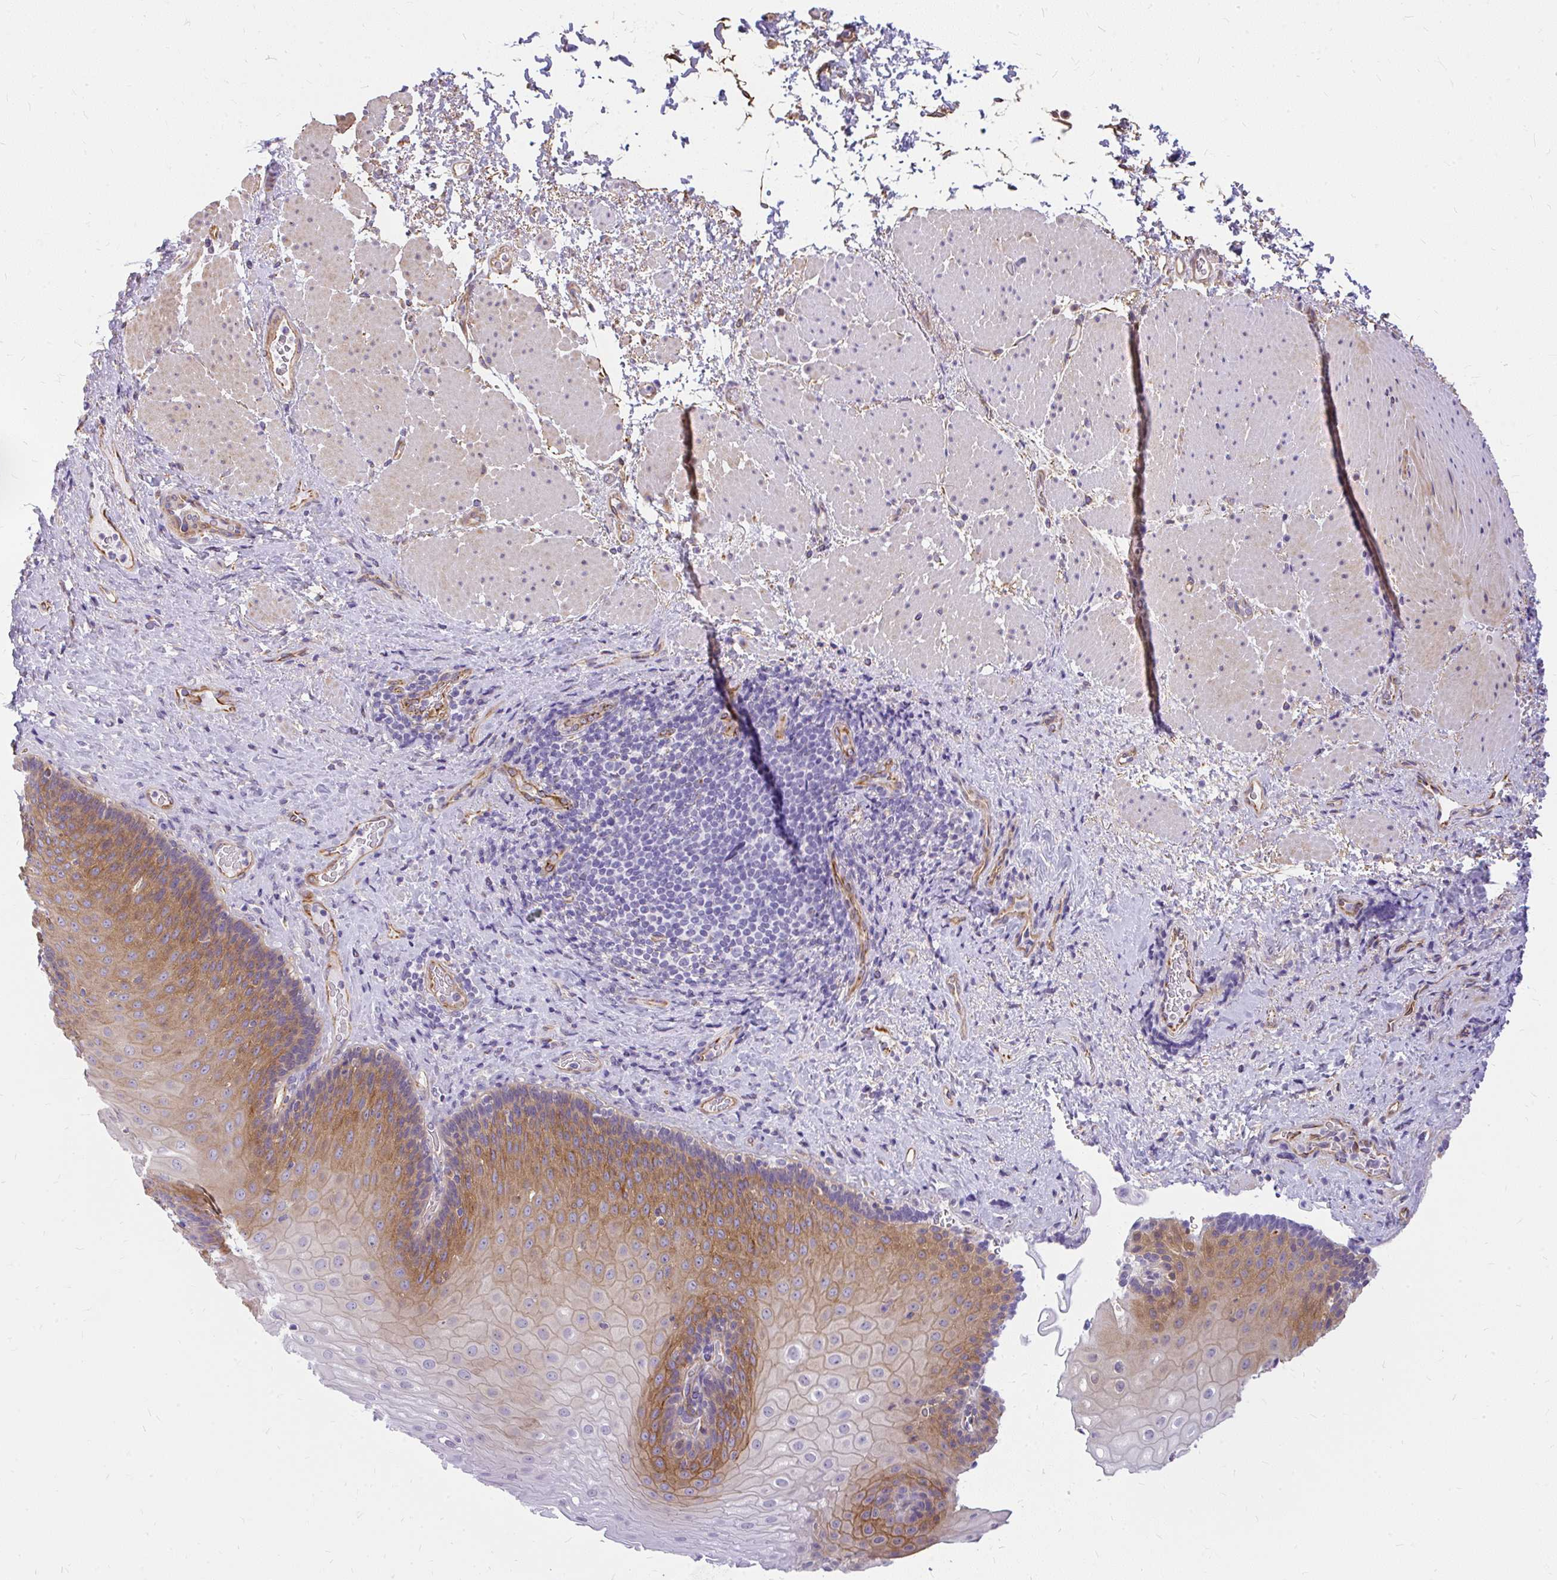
{"staining": {"intensity": "moderate", "quantity": "25%-75%", "location": "cytoplasmic/membranous"}, "tissue": "esophagus", "cell_type": "Squamous epithelial cells", "image_type": "normal", "snomed": [{"axis": "morphology", "description": "Normal tissue, NOS"}, {"axis": "topography", "description": "Esophagus"}], "caption": "A brown stain labels moderate cytoplasmic/membranous positivity of a protein in squamous epithelial cells of normal human esophagus. Immunohistochemistry stains the protein in brown and the nuclei are stained blue.", "gene": "FAM83C", "patient": {"sex": "male", "age": 62}}